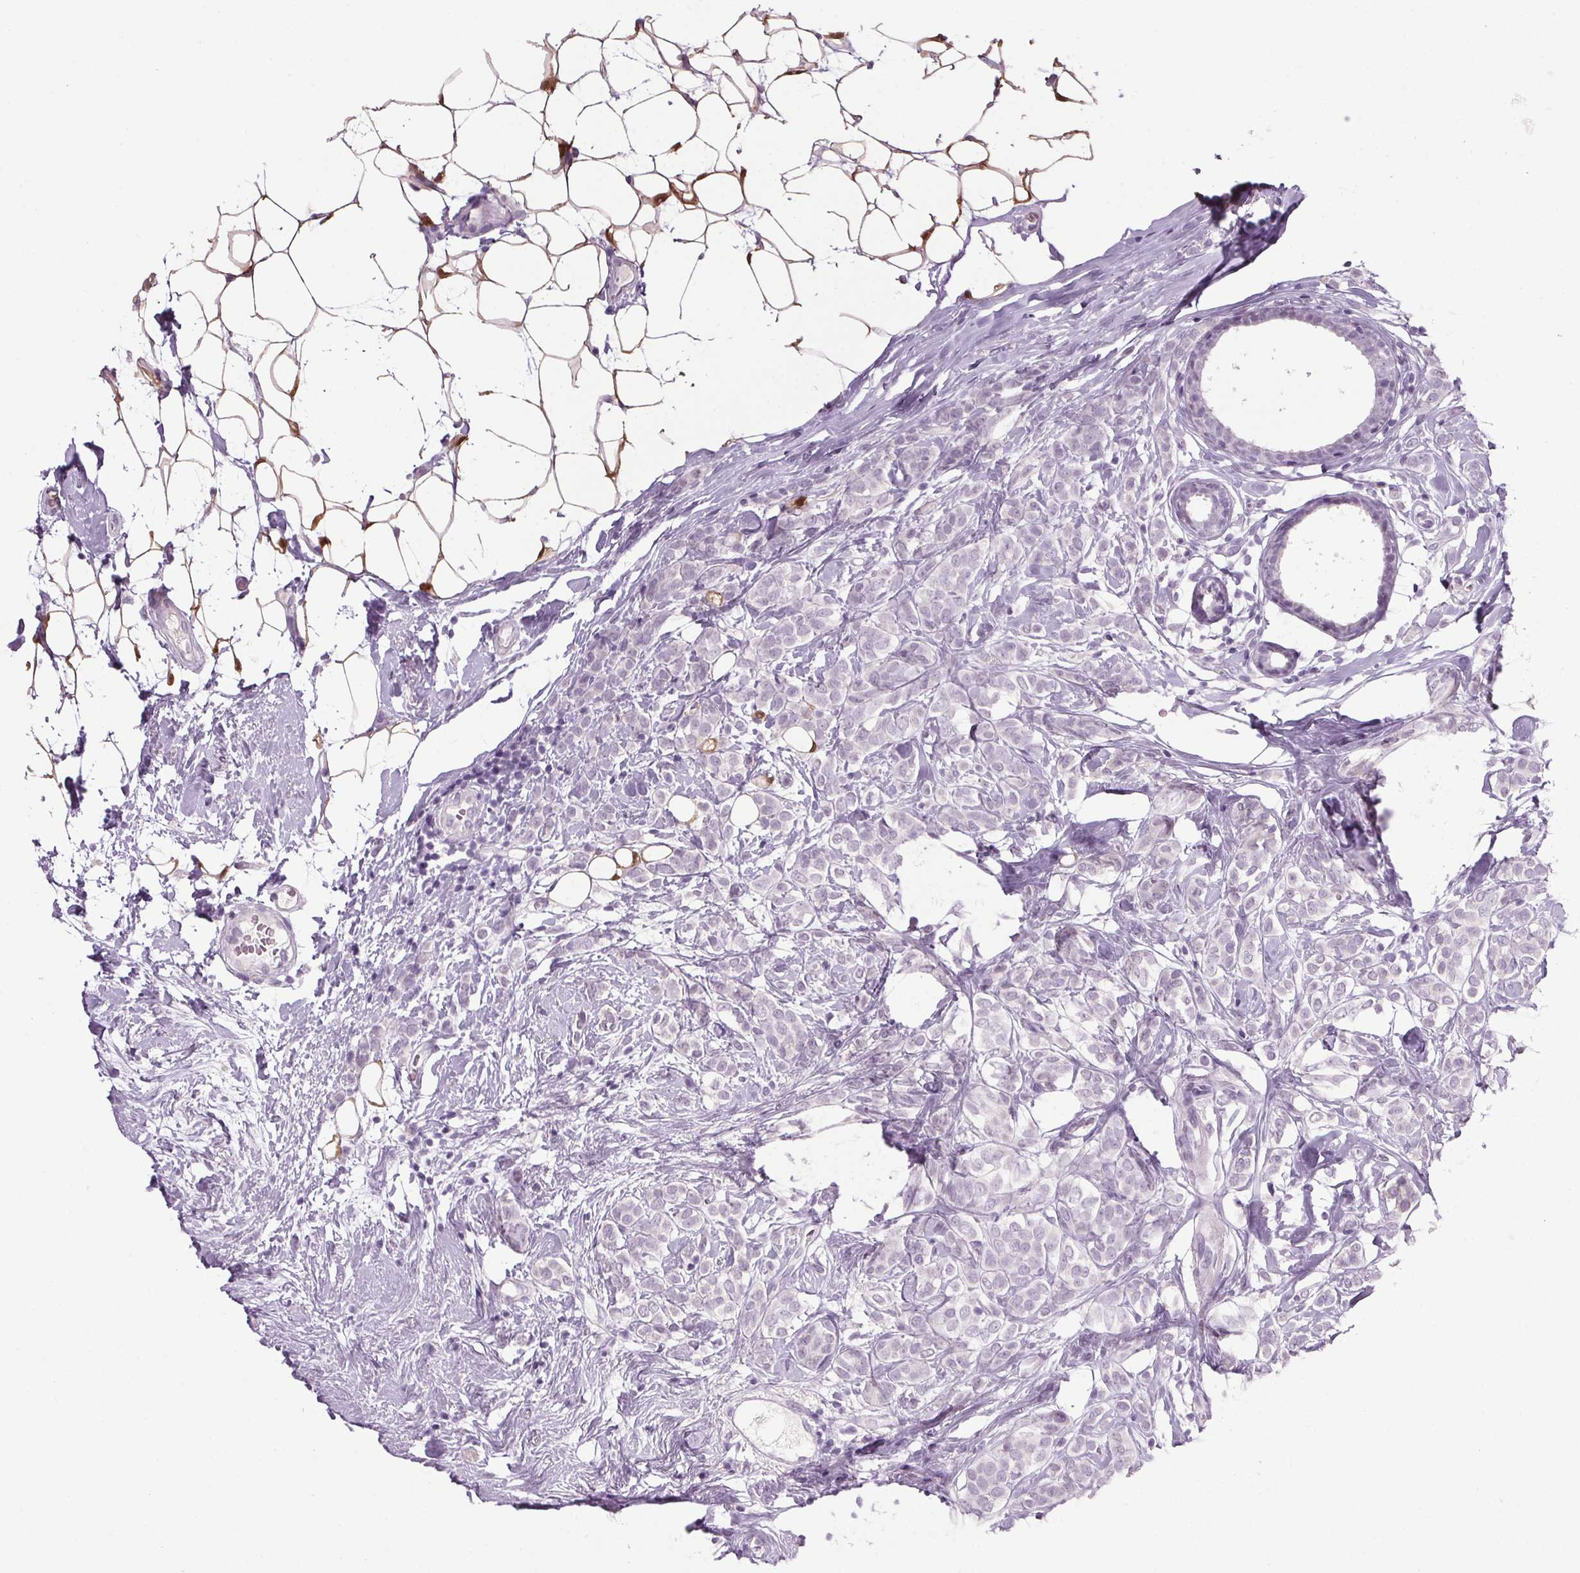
{"staining": {"intensity": "negative", "quantity": "none", "location": "none"}, "tissue": "breast cancer", "cell_type": "Tumor cells", "image_type": "cancer", "snomed": [{"axis": "morphology", "description": "Lobular carcinoma"}, {"axis": "topography", "description": "Breast"}], "caption": "Tumor cells show no significant protein positivity in breast cancer (lobular carcinoma).", "gene": "PPP1R1A", "patient": {"sex": "female", "age": 49}}